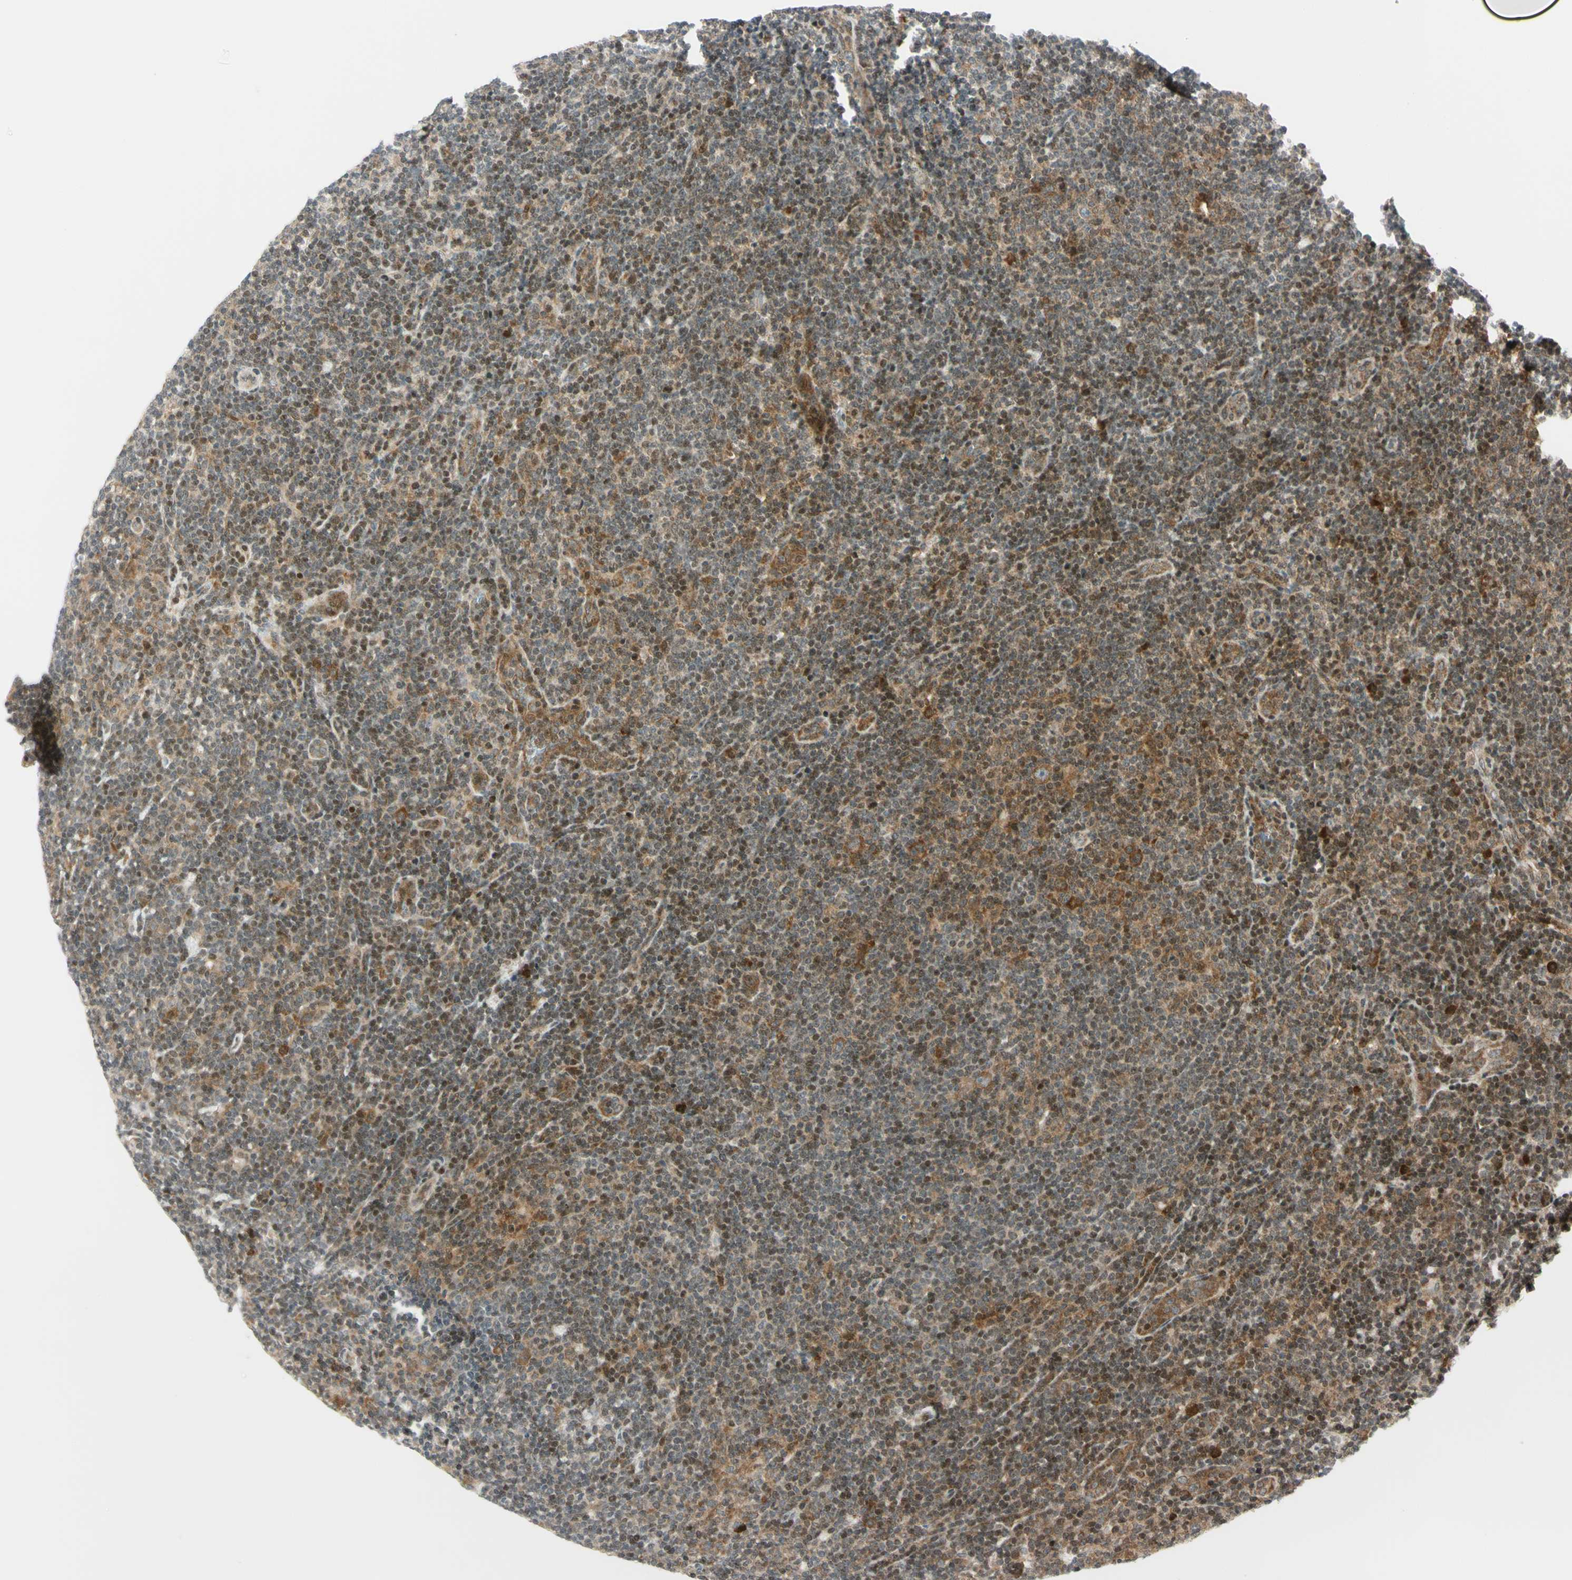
{"staining": {"intensity": "moderate", "quantity": ">75%", "location": "cytoplasmic/membranous"}, "tissue": "lymphoma", "cell_type": "Tumor cells", "image_type": "cancer", "snomed": [{"axis": "morphology", "description": "Hodgkin's disease, NOS"}, {"axis": "topography", "description": "Lymph node"}], "caption": "Protein expression analysis of human Hodgkin's disease reveals moderate cytoplasmic/membranous expression in approximately >75% of tumor cells. The protein is stained brown, and the nuclei are stained in blue (DAB IHC with brightfield microscopy, high magnification).", "gene": "TPT1", "patient": {"sex": "female", "age": 57}}